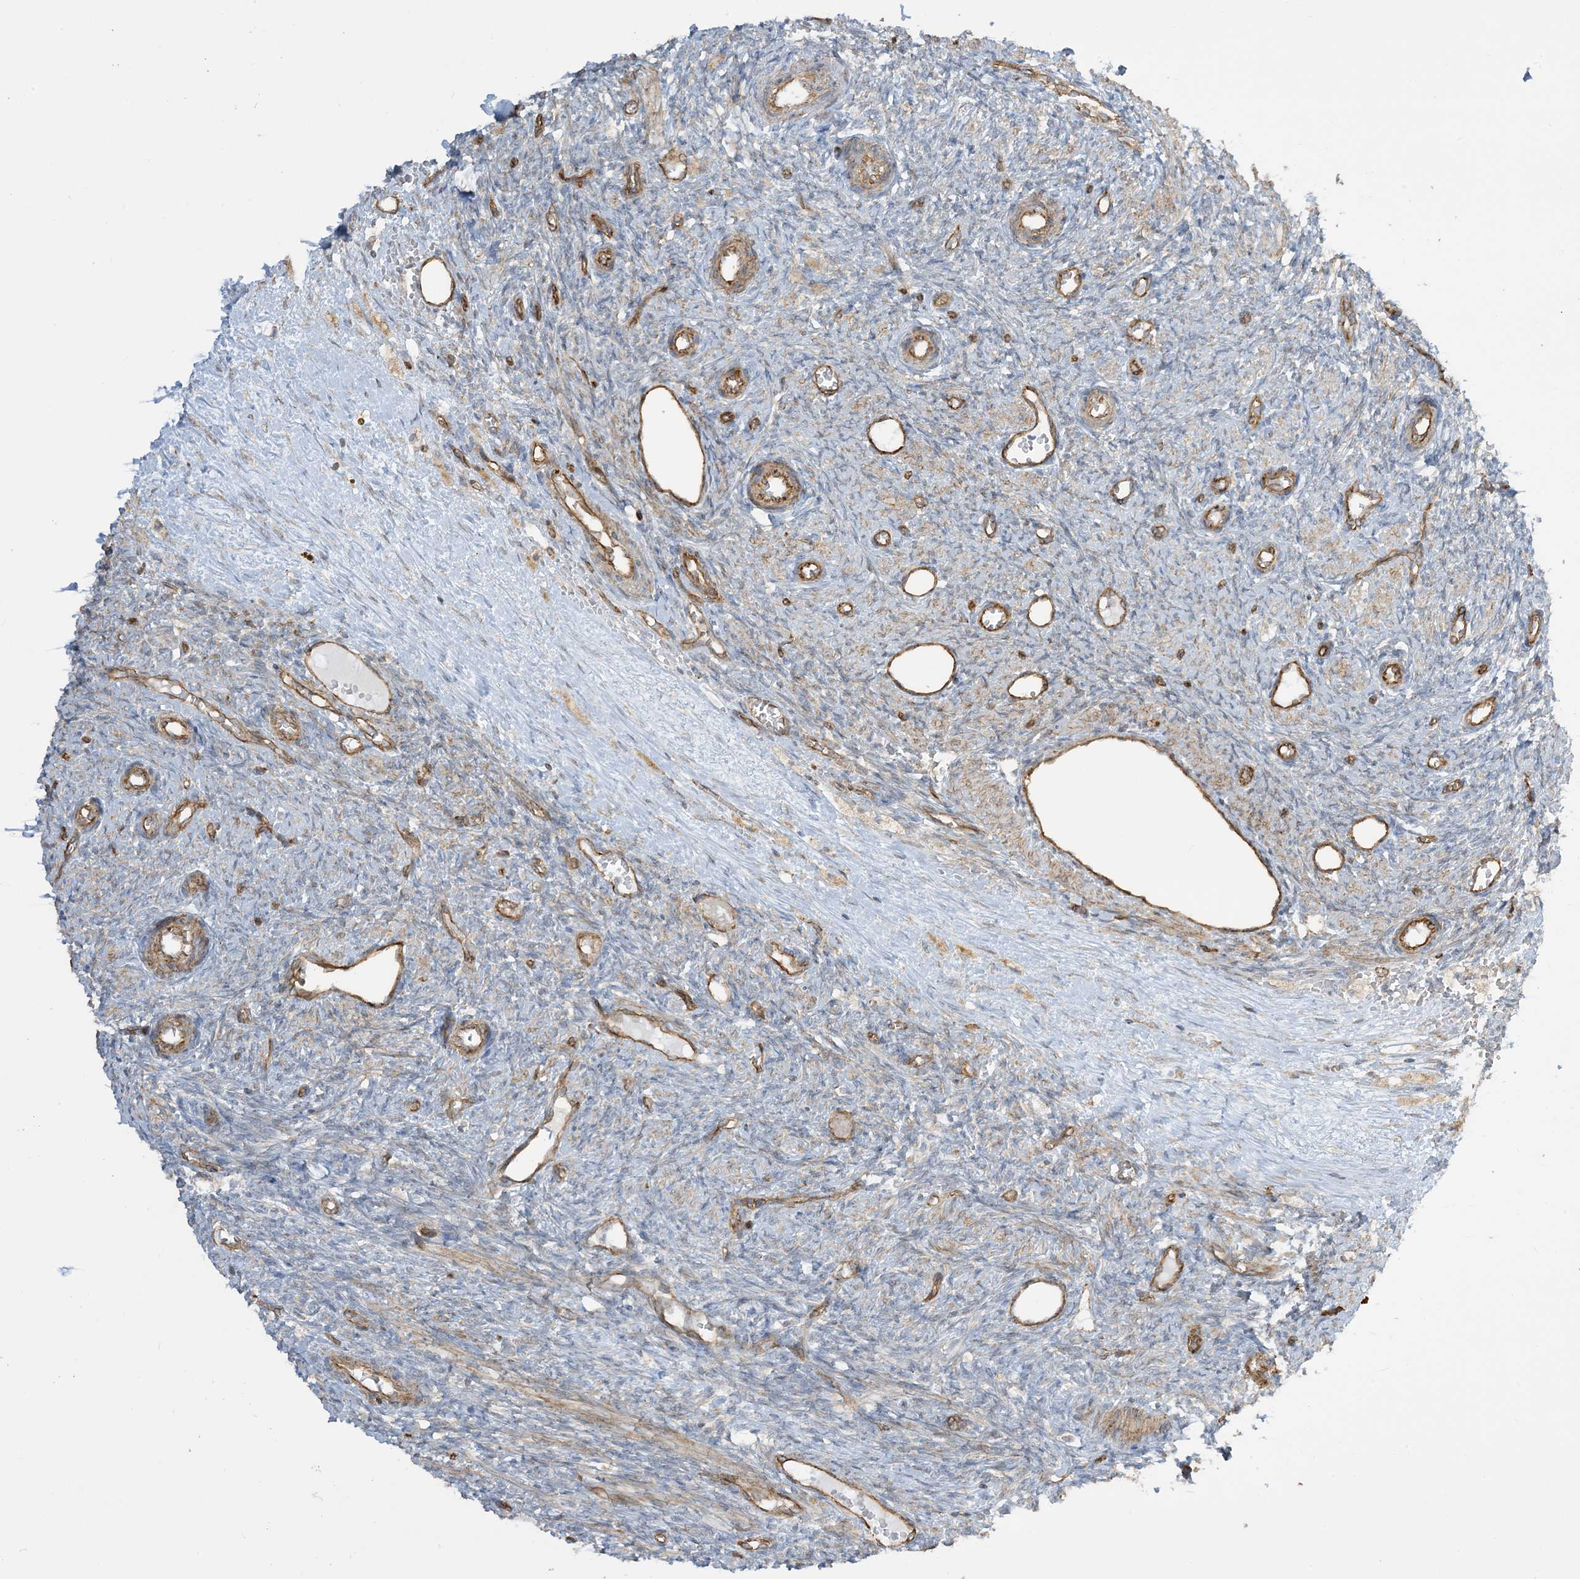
{"staining": {"intensity": "weak", "quantity": ">75%", "location": "cytoplasmic/membranous"}, "tissue": "ovary", "cell_type": "Follicle cells", "image_type": "normal", "snomed": [{"axis": "morphology", "description": "Normal tissue, NOS"}, {"axis": "topography", "description": "Ovary"}], "caption": "Follicle cells show low levels of weak cytoplasmic/membranous positivity in about >75% of cells in benign ovary.", "gene": "AGA", "patient": {"sex": "female", "age": 41}}